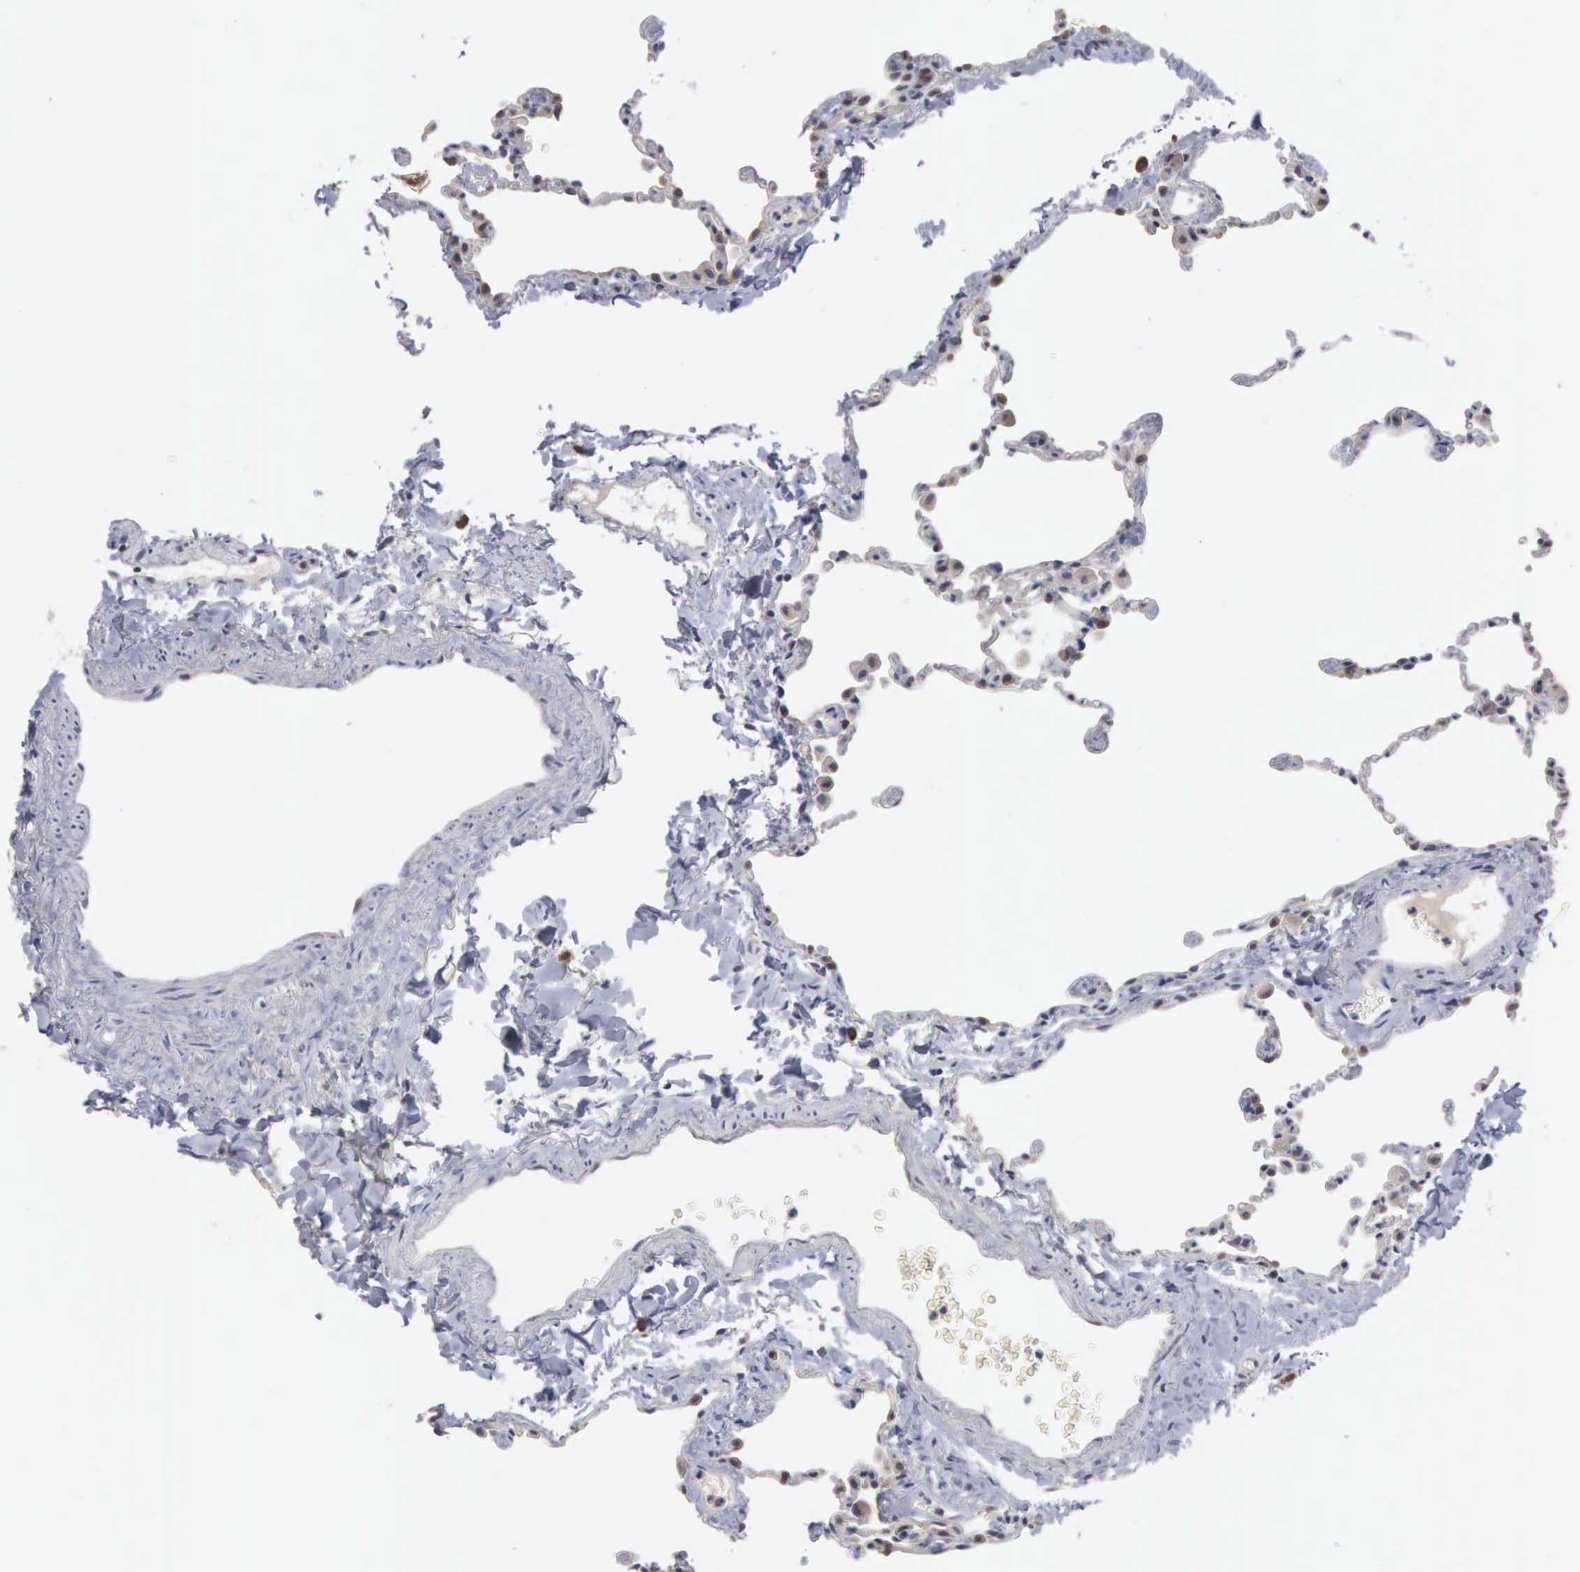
{"staining": {"intensity": "moderate", "quantity": "<25%", "location": "cytoplasmic/membranous"}, "tissue": "lung", "cell_type": "Alveolar cells", "image_type": "normal", "snomed": [{"axis": "morphology", "description": "Normal tissue, NOS"}, {"axis": "topography", "description": "Lung"}], "caption": "Immunohistochemistry image of normal human lung stained for a protein (brown), which reveals low levels of moderate cytoplasmic/membranous positivity in approximately <25% of alveolar cells.", "gene": "AMN", "patient": {"sex": "female", "age": 61}}